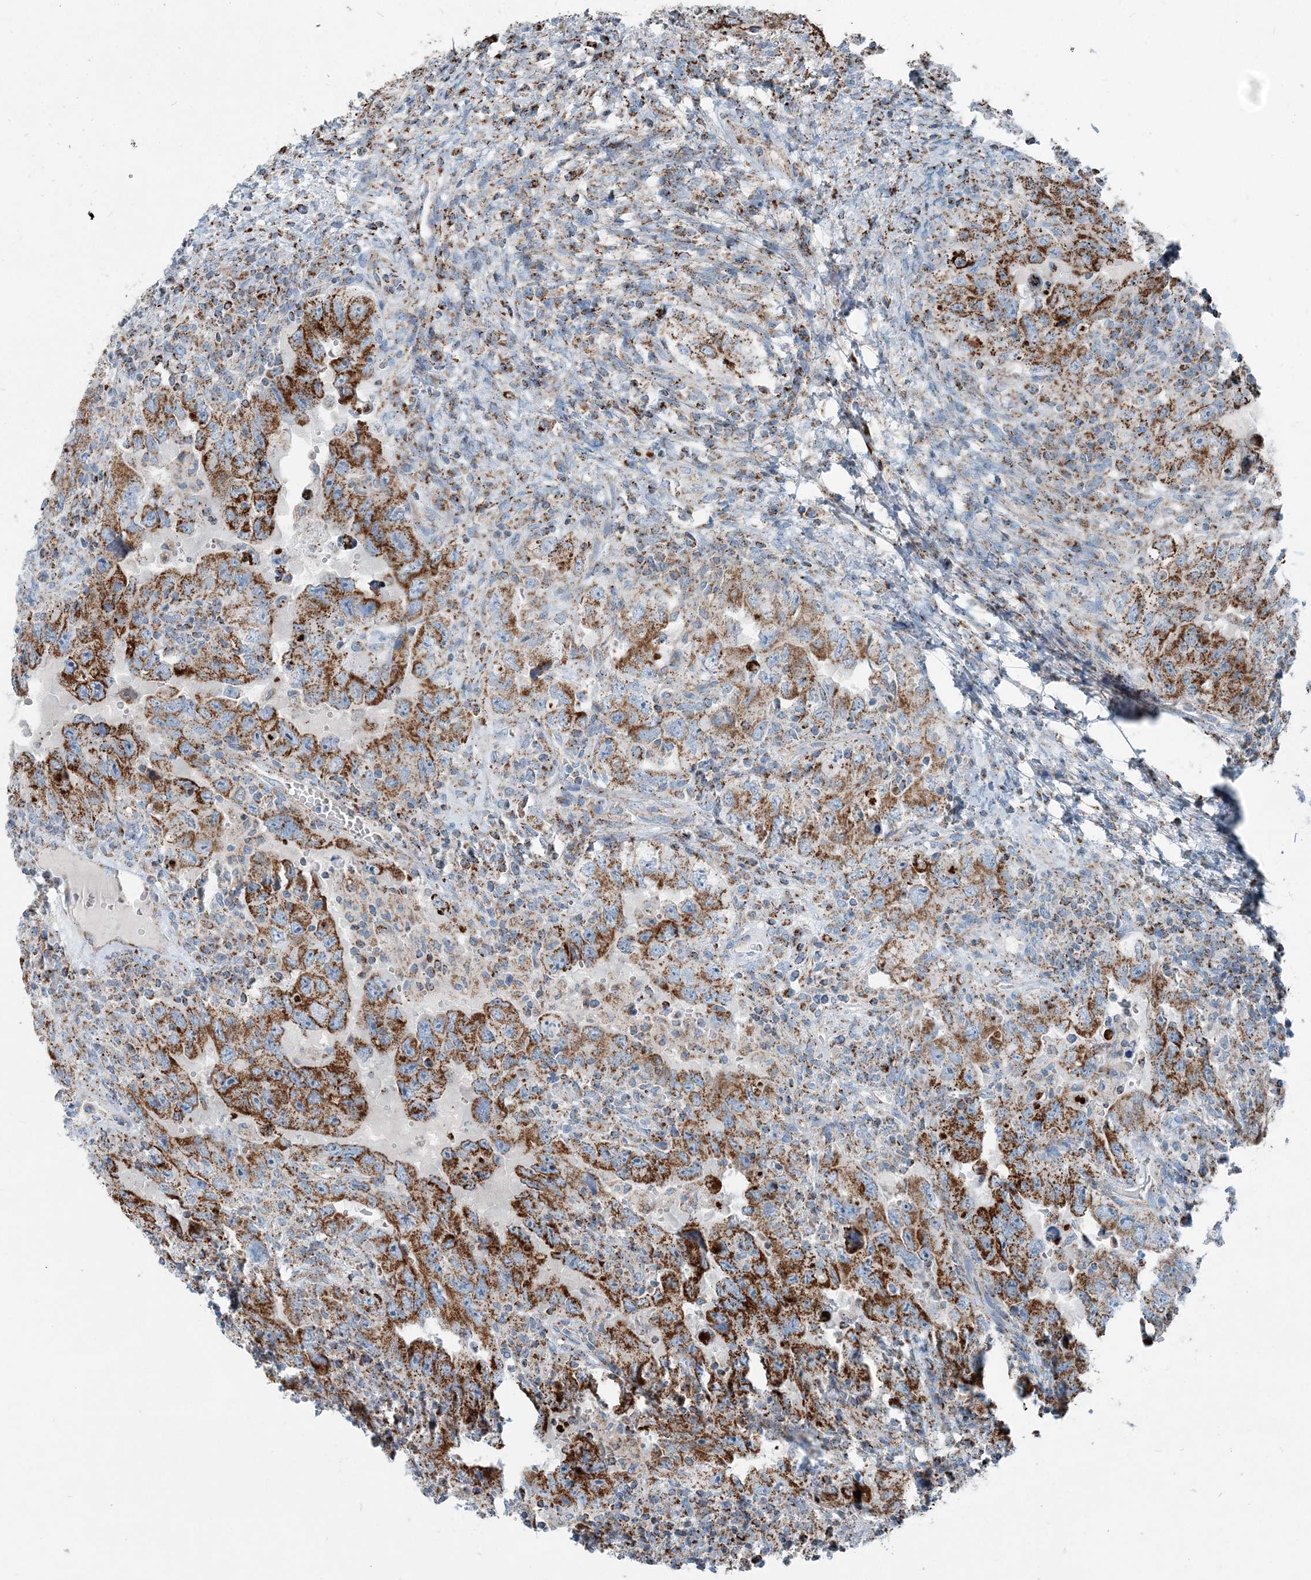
{"staining": {"intensity": "strong", "quantity": ">75%", "location": "cytoplasmic/membranous"}, "tissue": "testis cancer", "cell_type": "Tumor cells", "image_type": "cancer", "snomed": [{"axis": "morphology", "description": "Carcinoma, Embryonal, NOS"}, {"axis": "topography", "description": "Testis"}], "caption": "Strong cytoplasmic/membranous protein positivity is appreciated in about >75% of tumor cells in embryonal carcinoma (testis). (DAB IHC with brightfield microscopy, high magnification).", "gene": "INTU", "patient": {"sex": "male", "age": 26}}